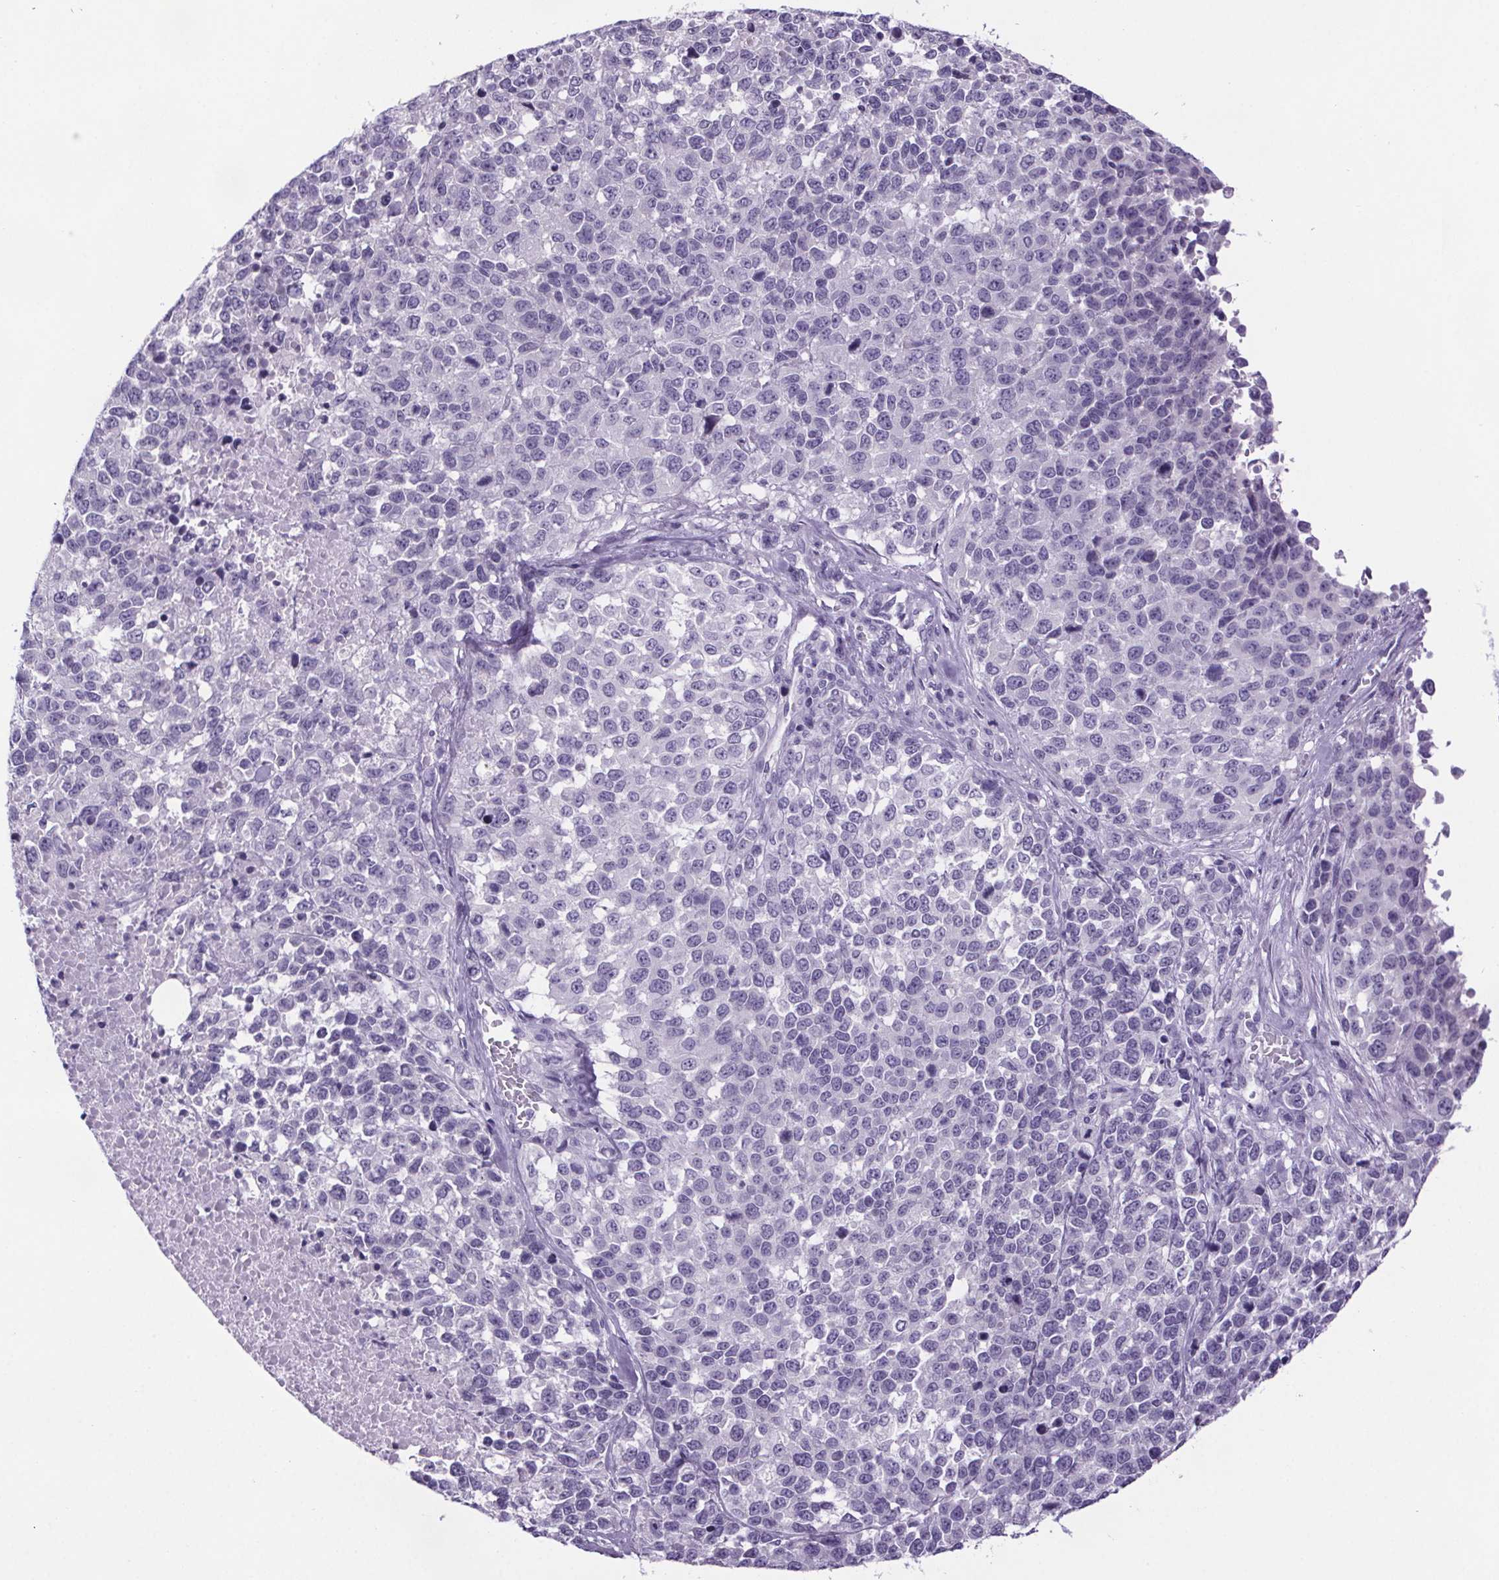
{"staining": {"intensity": "negative", "quantity": "none", "location": "none"}, "tissue": "melanoma", "cell_type": "Tumor cells", "image_type": "cancer", "snomed": [{"axis": "morphology", "description": "Malignant melanoma, Metastatic site"}, {"axis": "topography", "description": "Skin"}], "caption": "Immunohistochemical staining of human malignant melanoma (metastatic site) reveals no significant positivity in tumor cells. (DAB (3,3'-diaminobenzidine) IHC visualized using brightfield microscopy, high magnification).", "gene": "CUBN", "patient": {"sex": "male", "age": 84}}